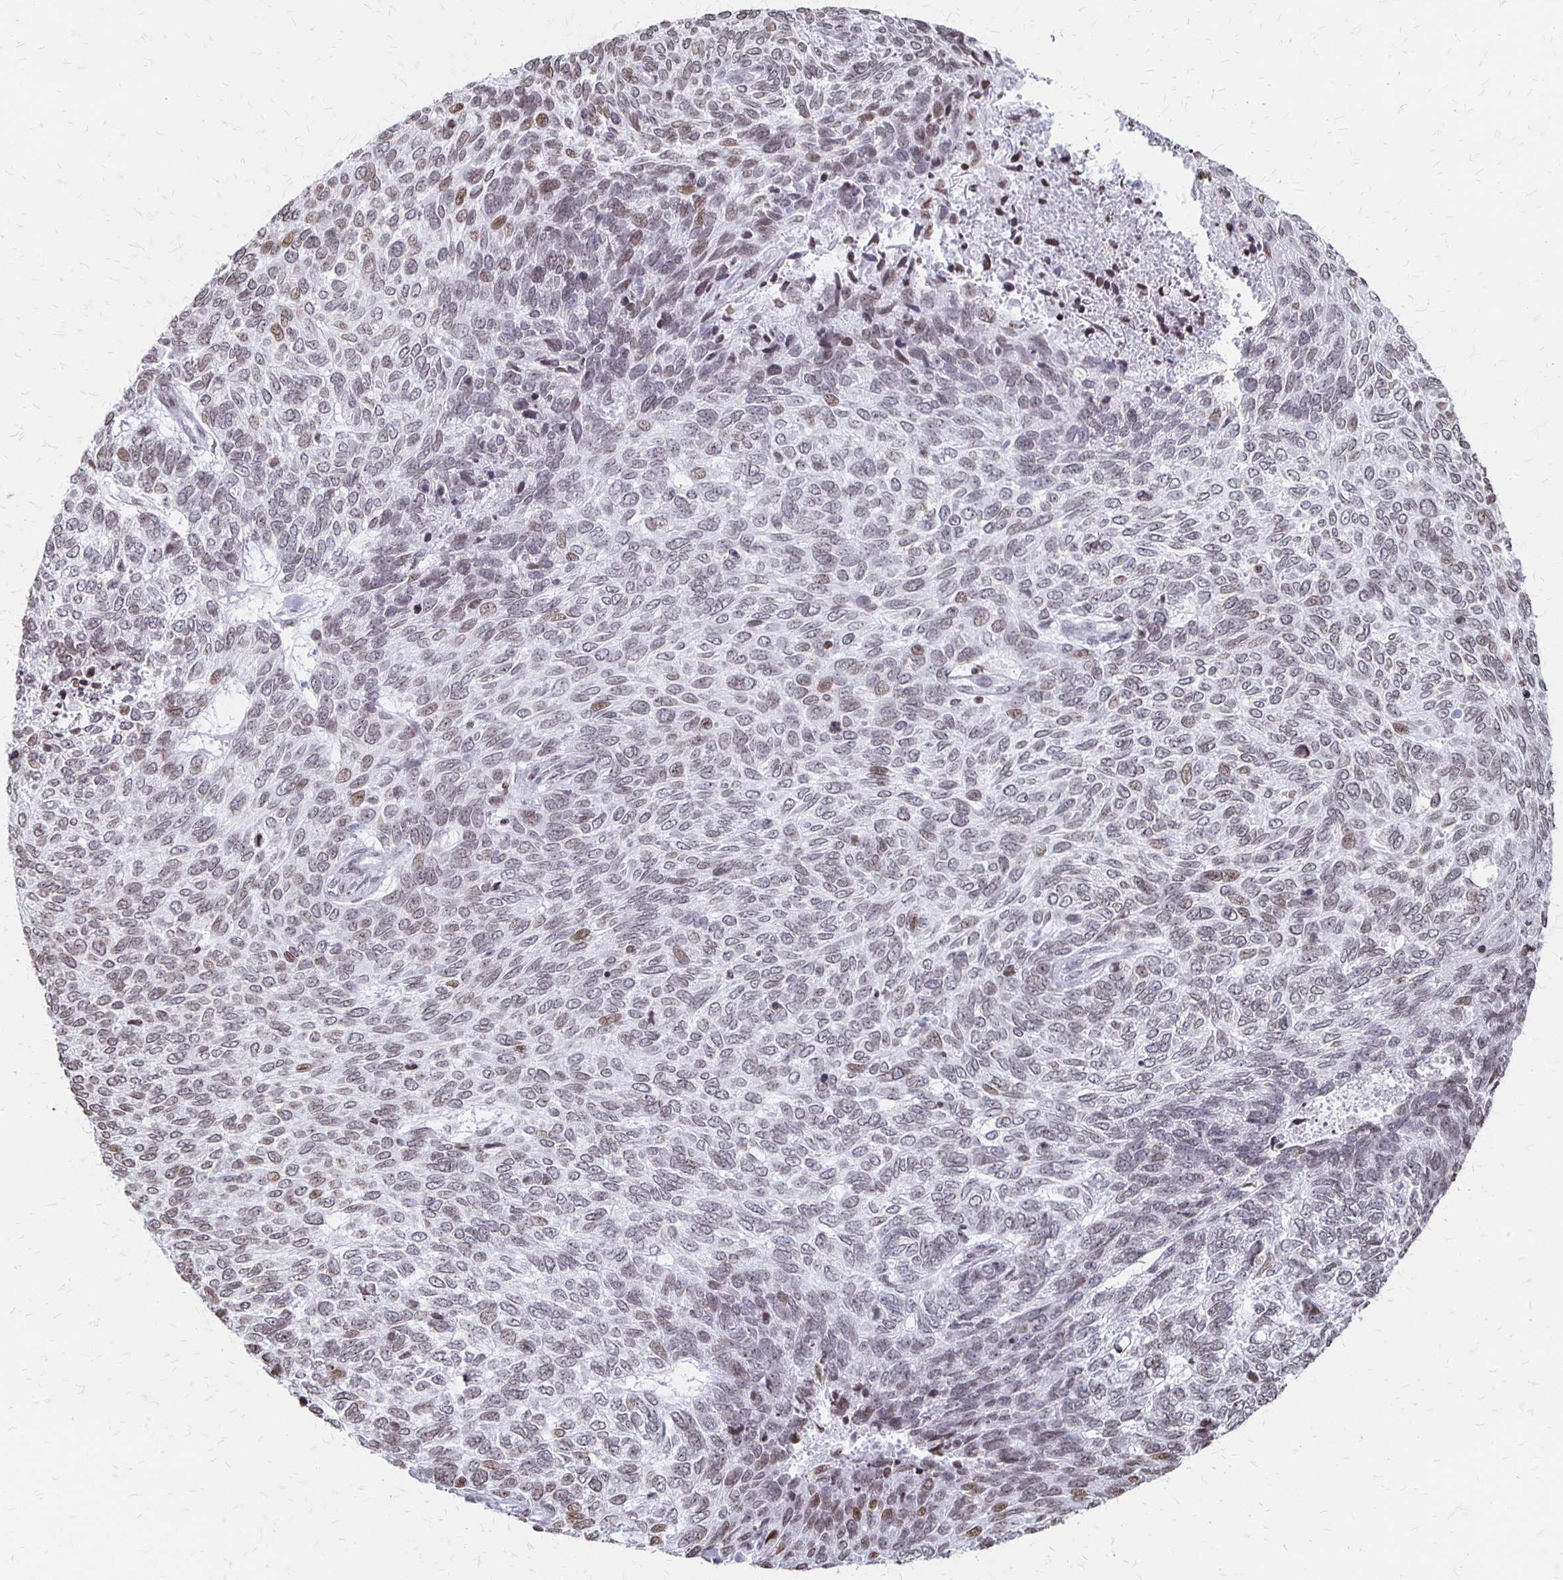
{"staining": {"intensity": "moderate", "quantity": "<25%", "location": "nuclear"}, "tissue": "skin cancer", "cell_type": "Tumor cells", "image_type": "cancer", "snomed": [{"axis": "morphology", "description": "Basal cell carcinoma"}, {"axis": "topography", "description": "Skin"}], "caption": "Skin basal cell carcinoma was stained to show a protein in brown. There is low levels of moderate nuclear expression in about <25% of tumor cells.", "gene": "ZNF280C", "patient": {"sex": "female", "age": 65}}